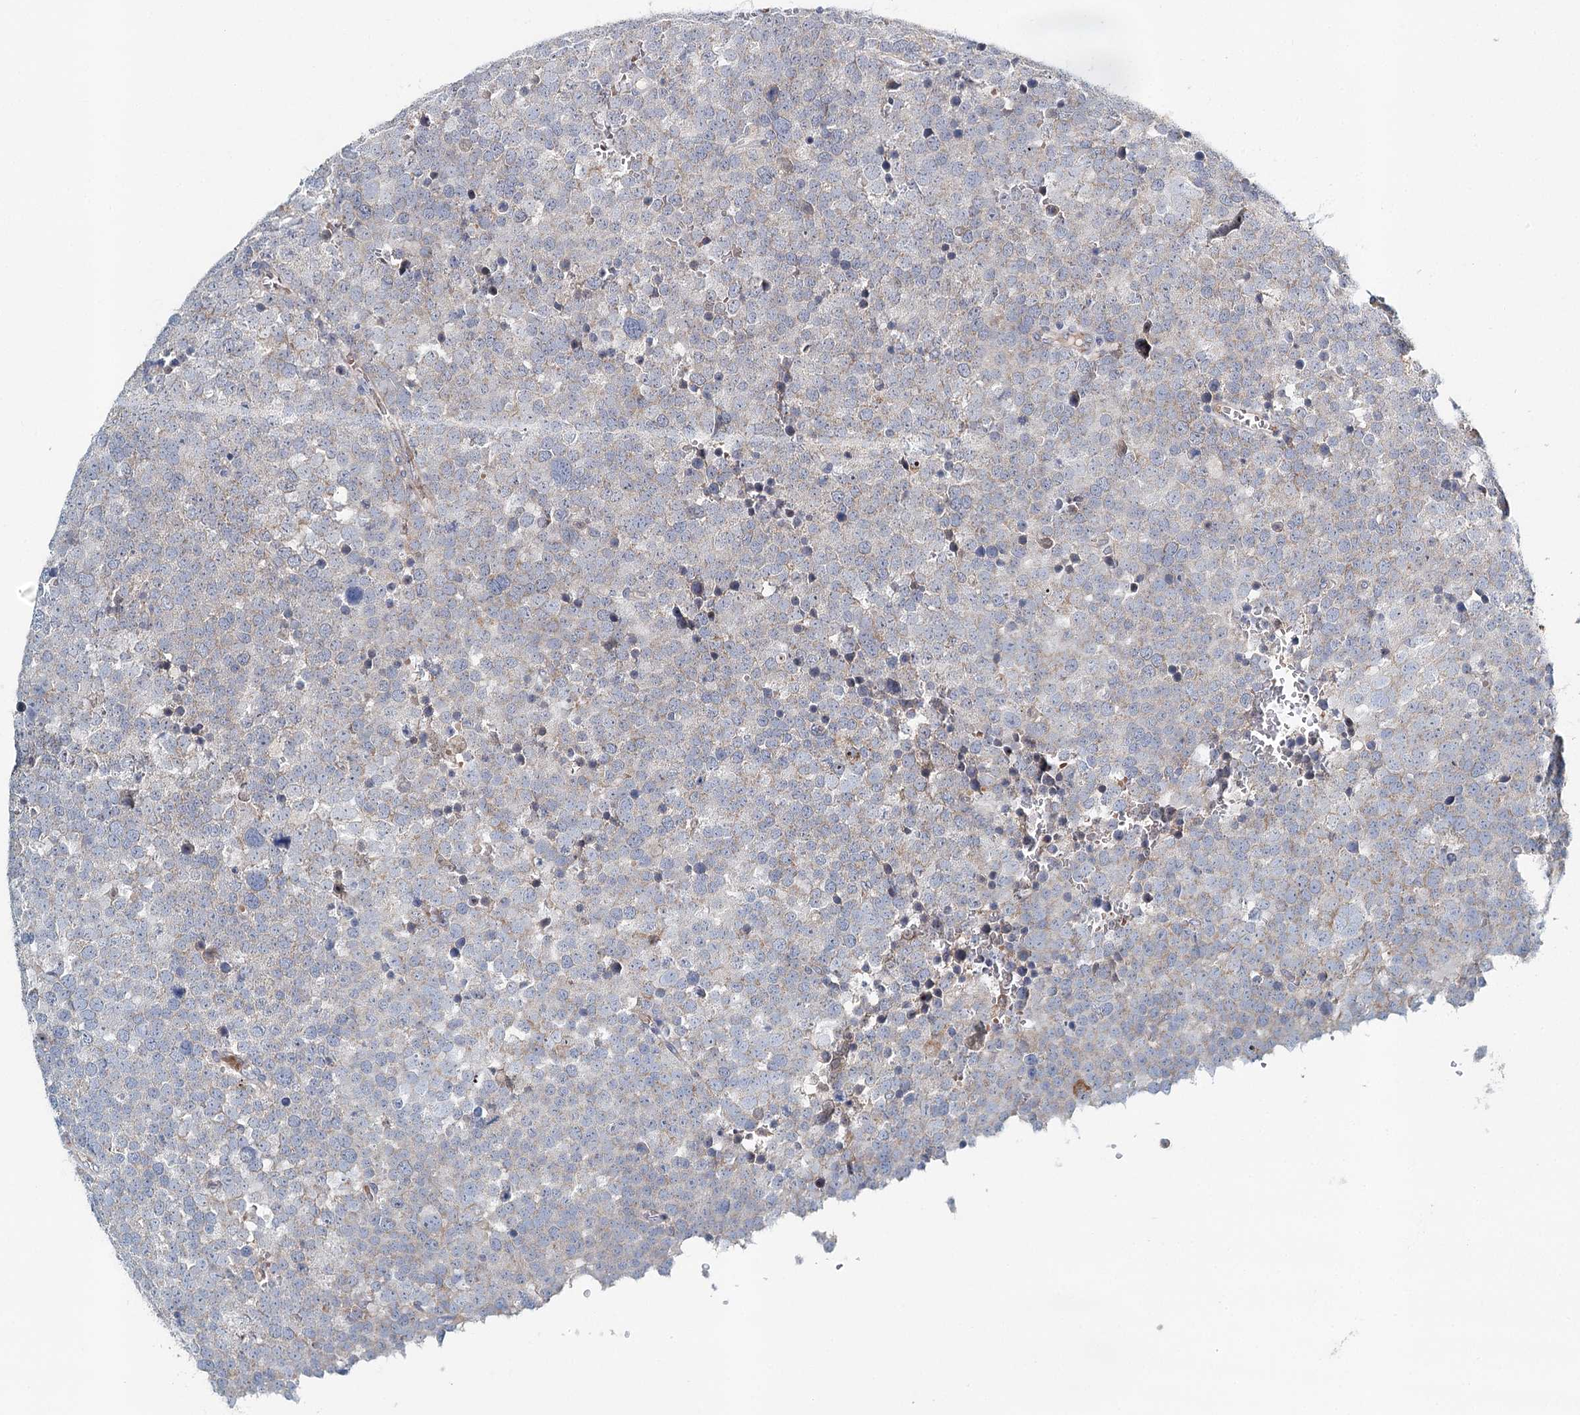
{"staining": {"intensity": "weak", "quantity": "25%-75%", "location": "cytoplasmic/membranous"}, "tissue": "testis cancer", "cell_type": "Tumor cells", "image_type": "cancer", "snomed": [{"axis": "morphology", "description": "Seminoma, NOS"}, {"axis": "topography", "description": "Testis"}], "caption": "Weak cytoplasmic/membranous staining is identified in approximately 25%-75% of tumor cells in testis cancer. The staining was performed using DAB to visualize the protein expression in brown, while the nuclei were stained in blue with hematoxylin (Magnification: 20x).", "gene": "RBM43", "patient": {"sex": "male", "age": 71}}